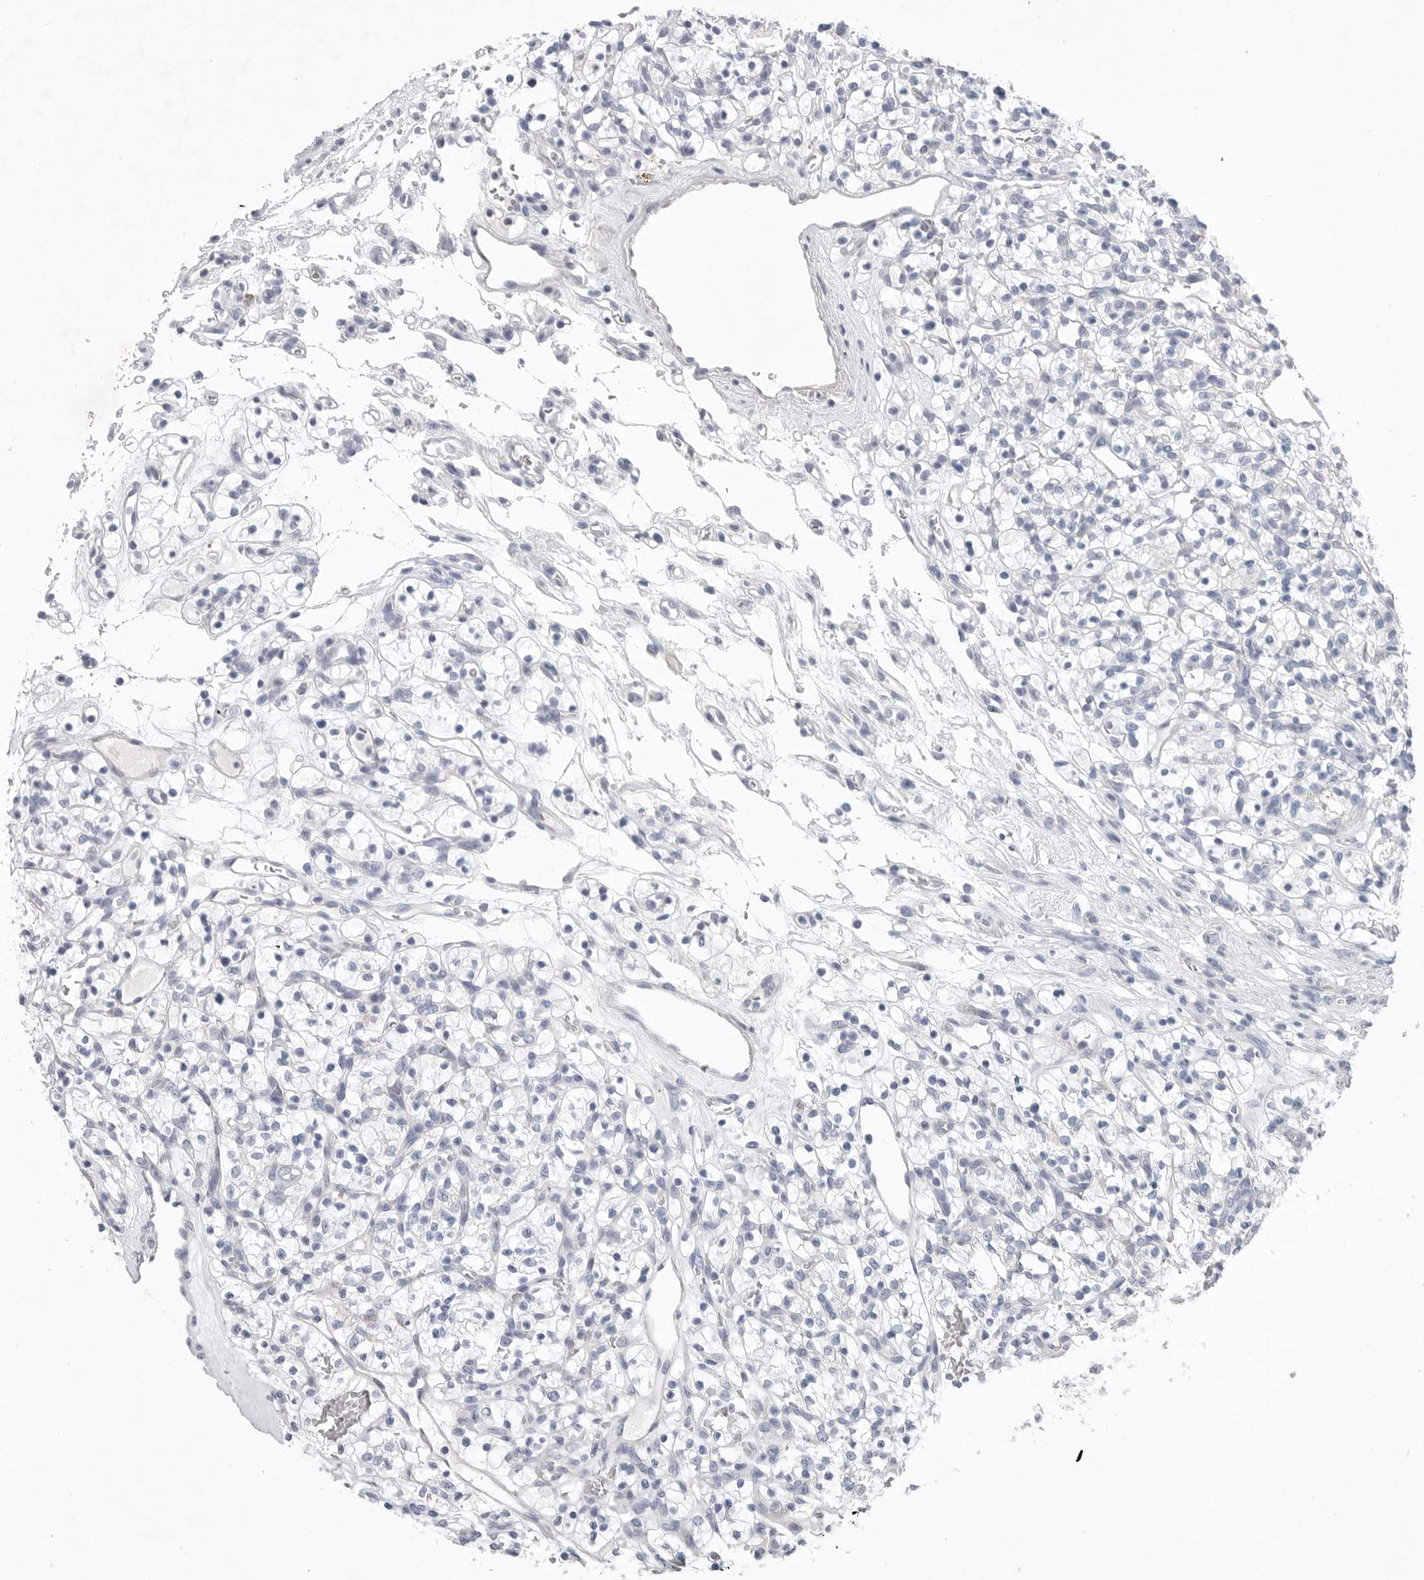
{"staining": {"intensity": "negative", "quantity": "none", "location": "none"}, "tissue": "renal cancer", "cell_type": "Tumor cells", "image_type": "cancer", "snomed": [{"axis": "morphology", "description": "Adenocarcinoma, NOS"}, {"axis": "topography", "description": "Kidney"}], "caption": "The image demonstrates no staining of tumor cells in renal adenocarcinoma. (Brightfield microscopy of DAB (3,3'-diaminobenzidine) immunohistochemistry at high magnification).", "gene": "CAMK2B", "patient": {"sex": "female", "age": 57}}